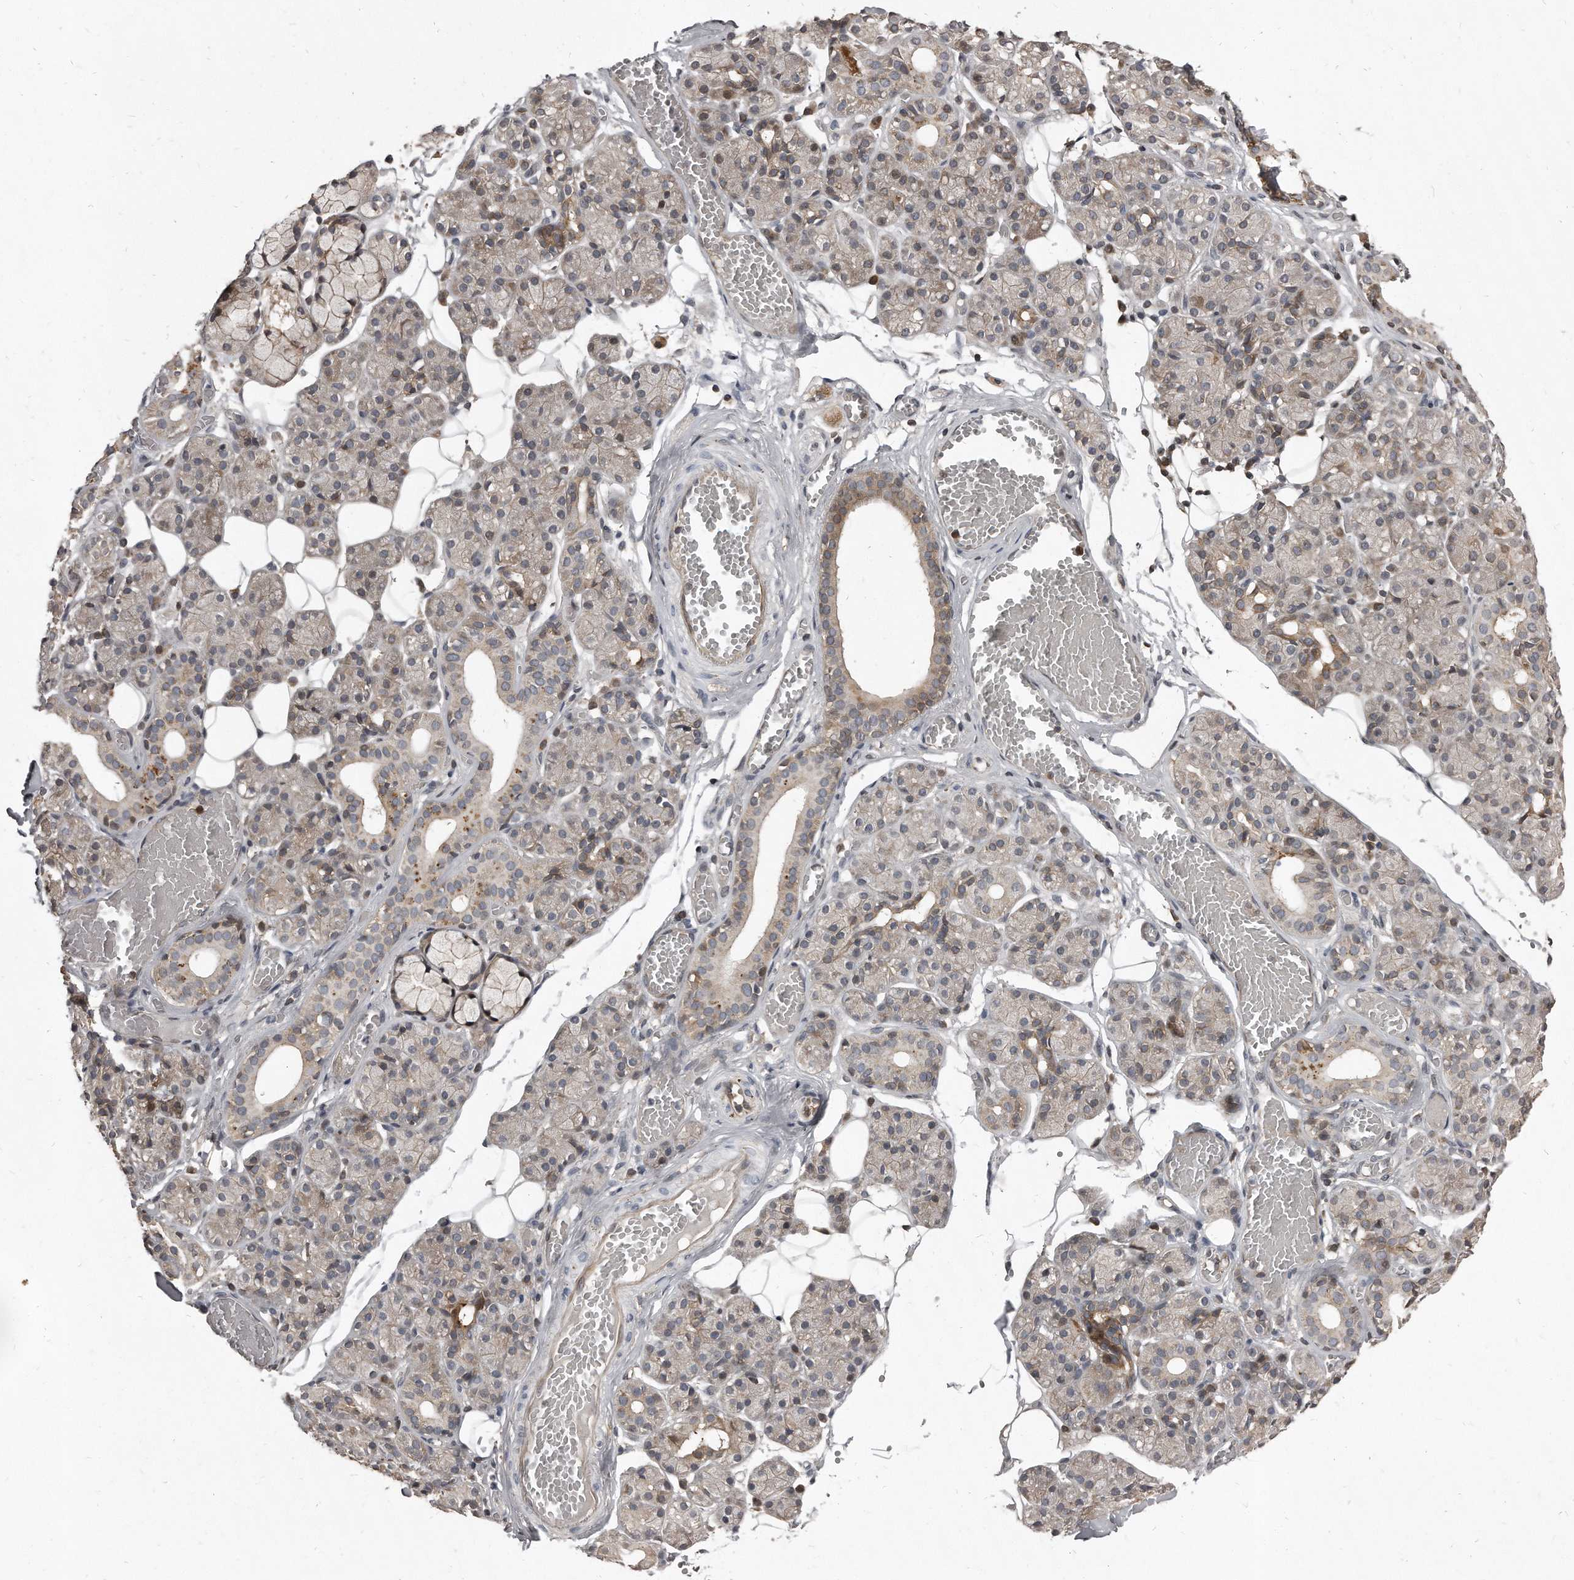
{"staining": {"intensity": "moderate", "quantity": "<25%", "location": "cytoplasmic/membranous"}, "tissue": "salivary gland", "cell_type": "Glandular cells", "image_type": "normal", "snomed": [{"axis": "morphology", "description": "Normal tissue, NOS"}, {"axis": "topography", "description": "Salivary gland"}], "caption": "Glandular cells reveal low levels of moderate cytoplasmic/membranous positivity in about <25% of cells in benign salivary gland. Nuclei are stained in blue.", "gene": "GCH1", "patient": {"sex": "male", "age": 63}}